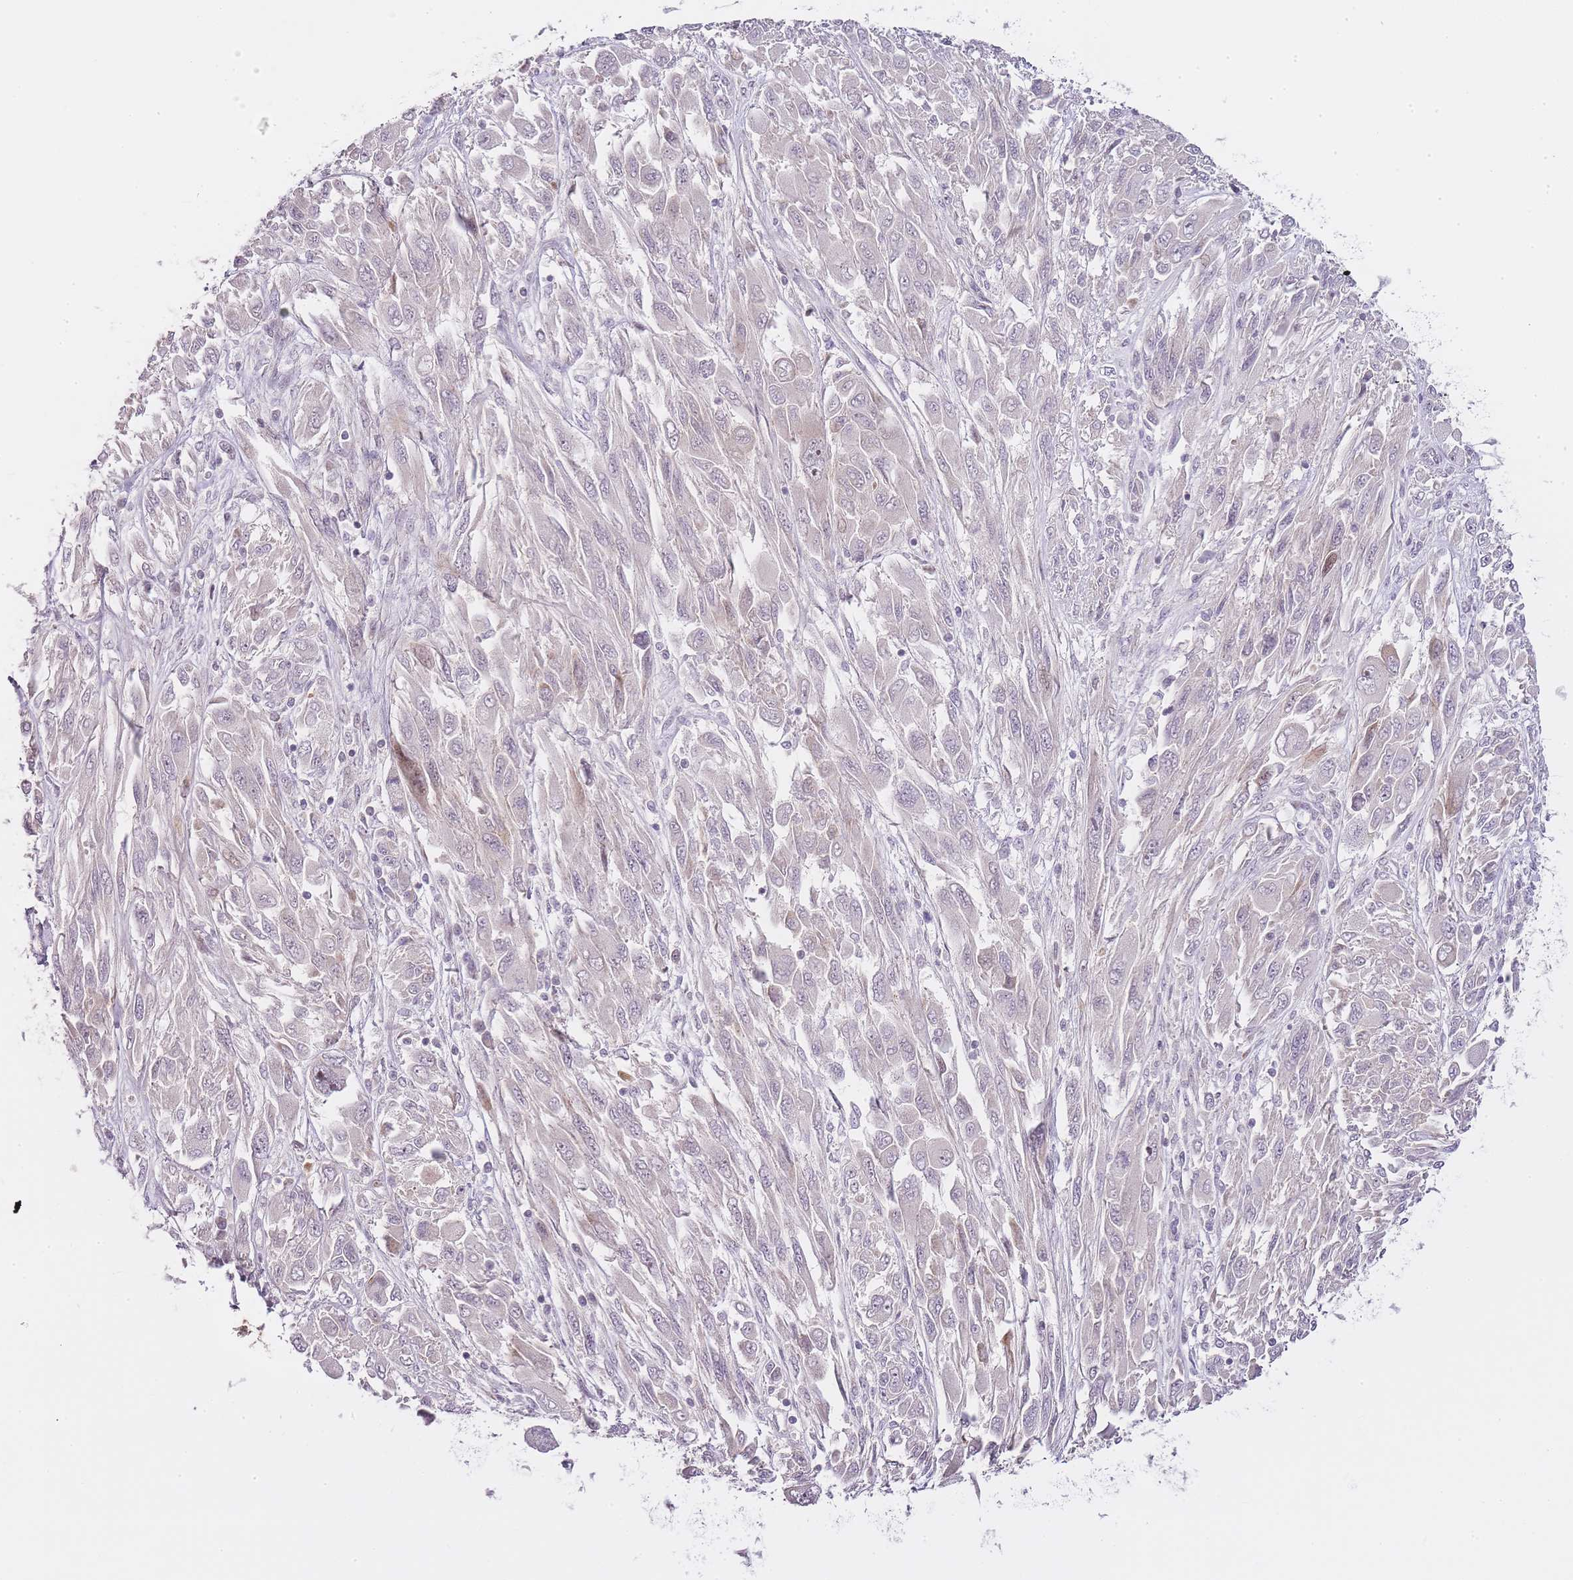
{"staining": {"intensity": "negative", "quantity": "none", "location": "none"}, "tissue": "melanoma", "cell_type": "Tumor cells", "image_type": "cancer", "snomed": [{"axis": "morphology", "description": "Malignant melanoma, NOS"}, {"axis": "topography", "description": "Skin"}], "caption": "This is an IHC histopathology image of malignant melanoma. There is no positivity in tumor cells.", "gene": "OGG1", "patient": {"sex": "female", "age": 91}}